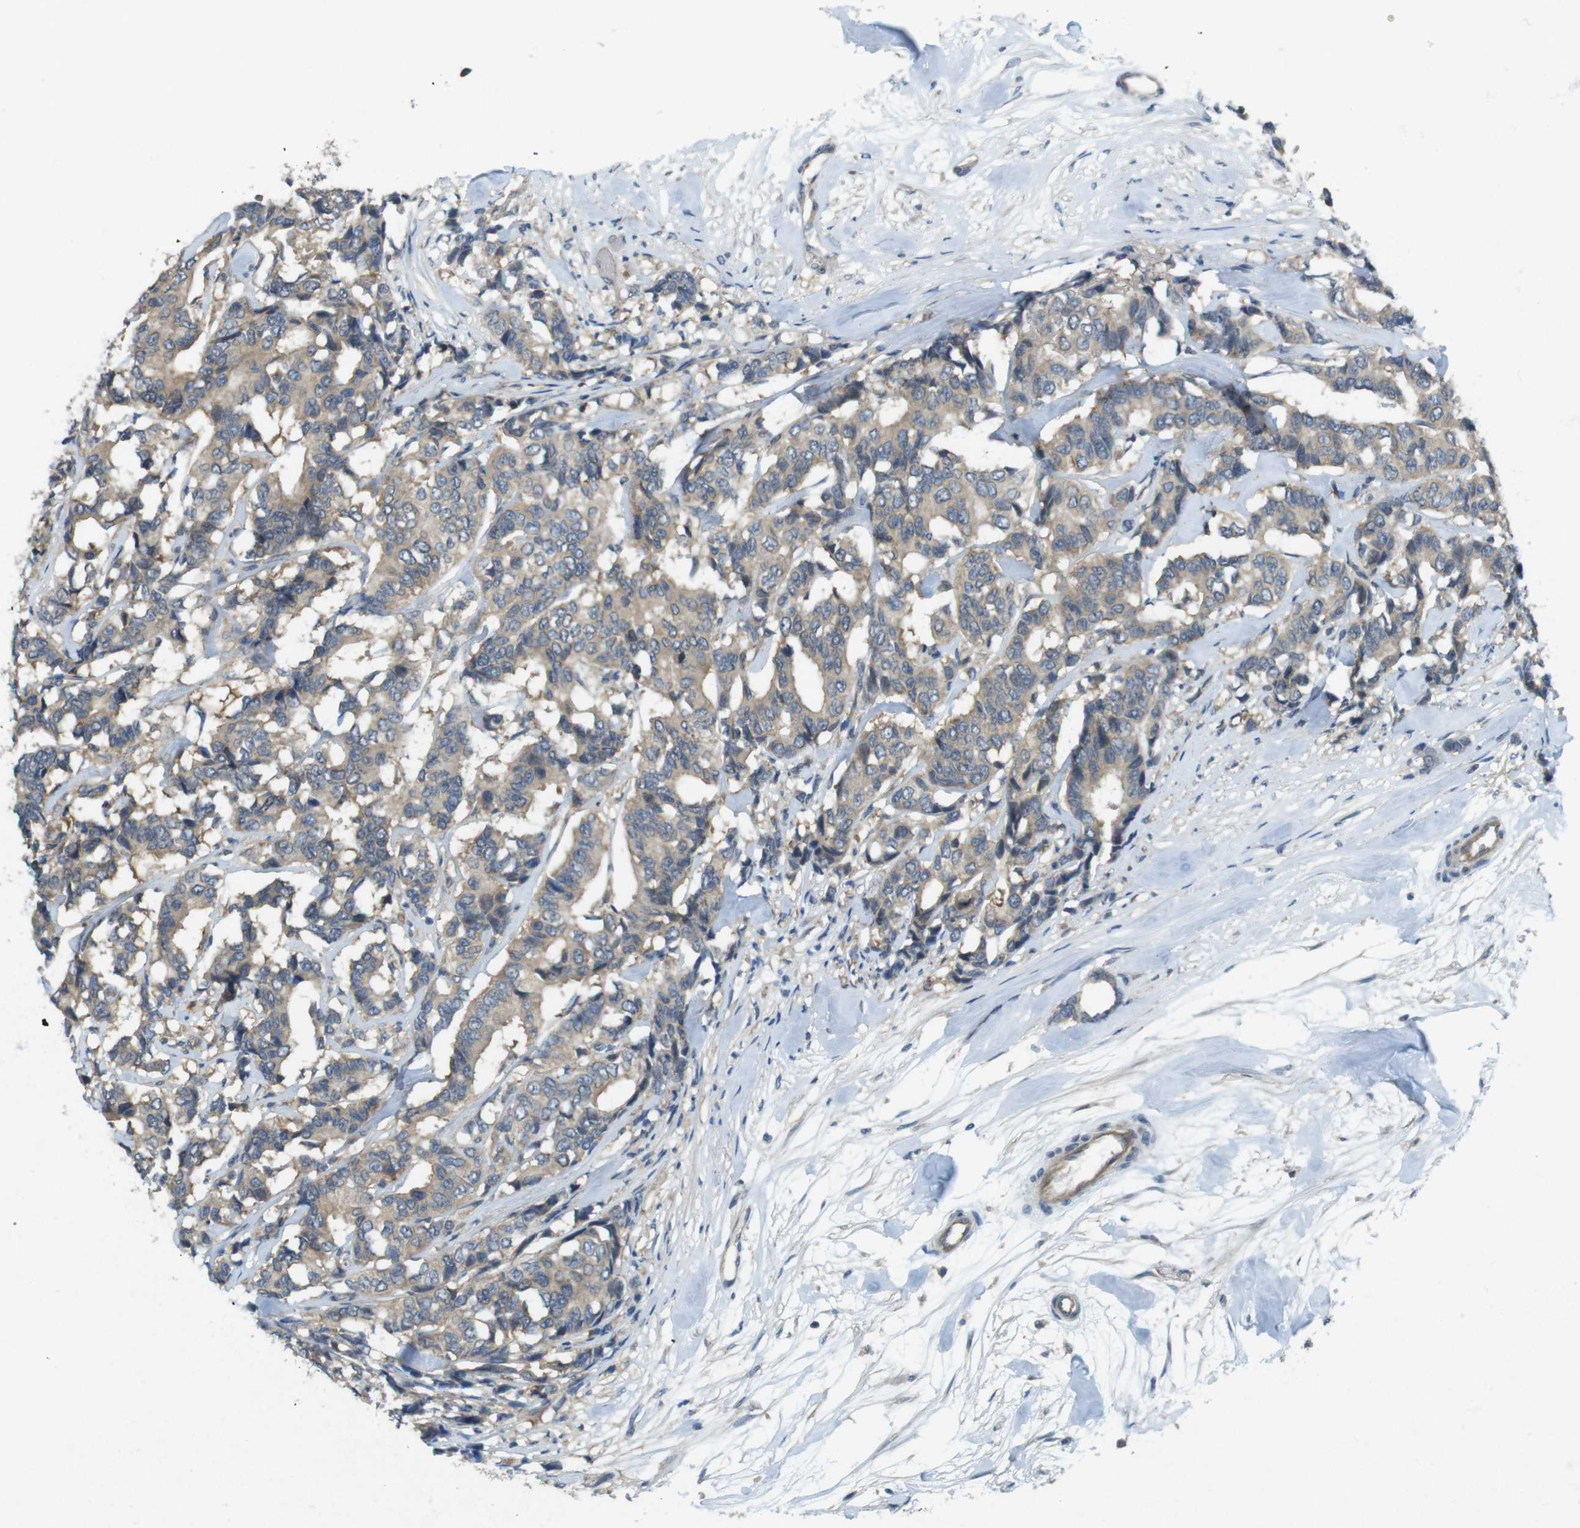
{"staining": {"intensity": "weak", "quantity": ">75%", "location": "cytoplasmic/membranous"}, "tissue": "breast cancer", "cell_type": "Tumor cells", "image_type": "cancer", "snomed": [{"axis": "morphology", "description": "Duct carcinoma"}, {"axis": "topography", "description": "Breast"}], "caption": "Breast intraductal carcinoma stained with immunohistochemistry shows weak cytoplasmic/membranous staining in about >75% of tumor cells.", "gene": "SUGT1", "patient": {"sex": "female", "age": 87}}